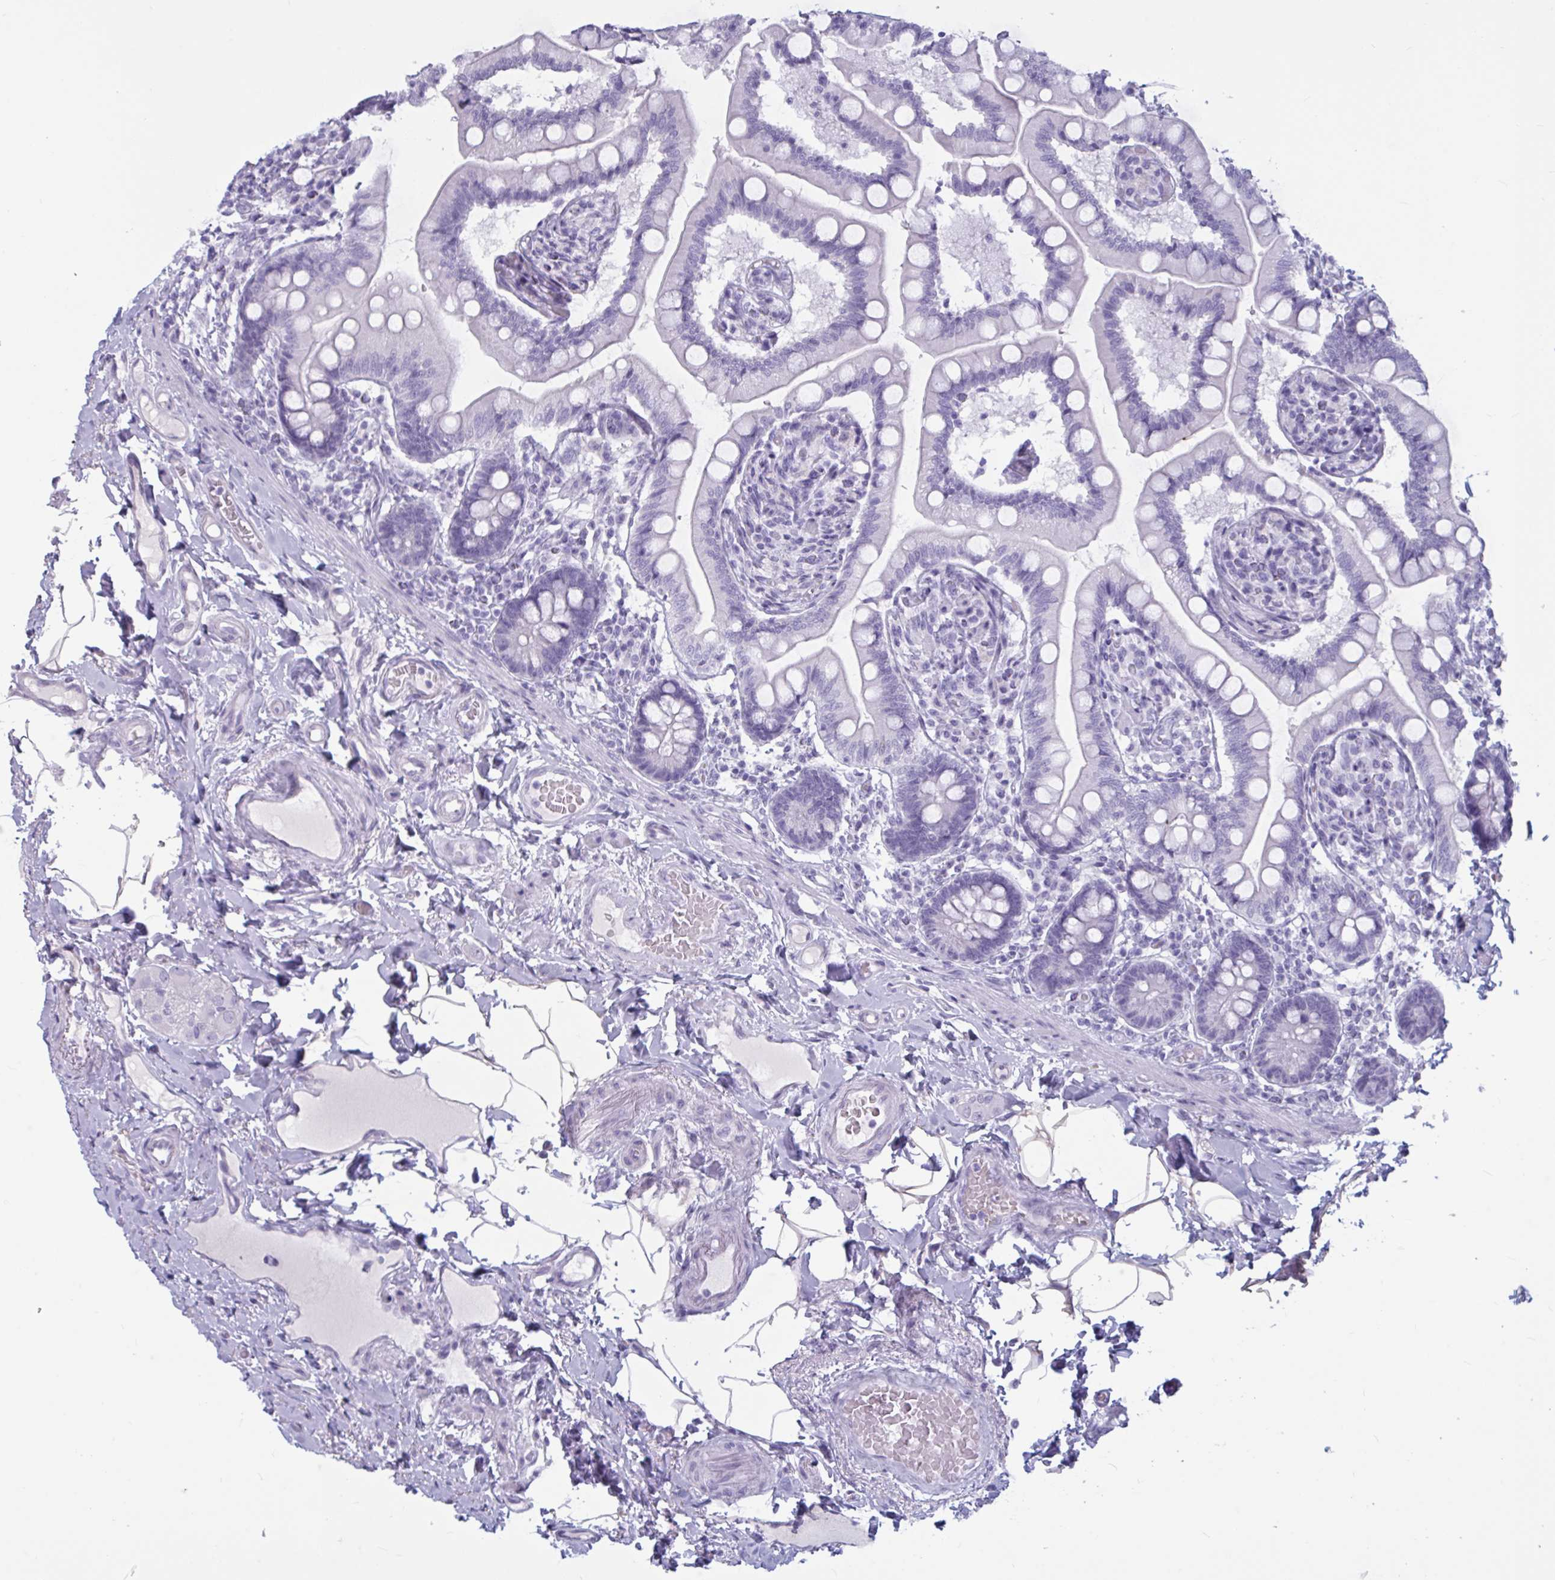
{"staining": {"intensity": "negative", "quantity": "none", "location": "none"}, "tissue": "small intestine", "cell_type": "Glandular cells", "image_type": "normal", "snomed": [{"axis": "morphology", "description": "Normal tissue, NOS"}, {"axis": "topography", "description": "Small intestine"}], "caption": "A histopathology image of human small intestine is negative for staining in glandular cells. (DAB IHC with hematoxylin counter stain).", "gene": "BBS10", "patient": {"sex": "female", "age": 64}}